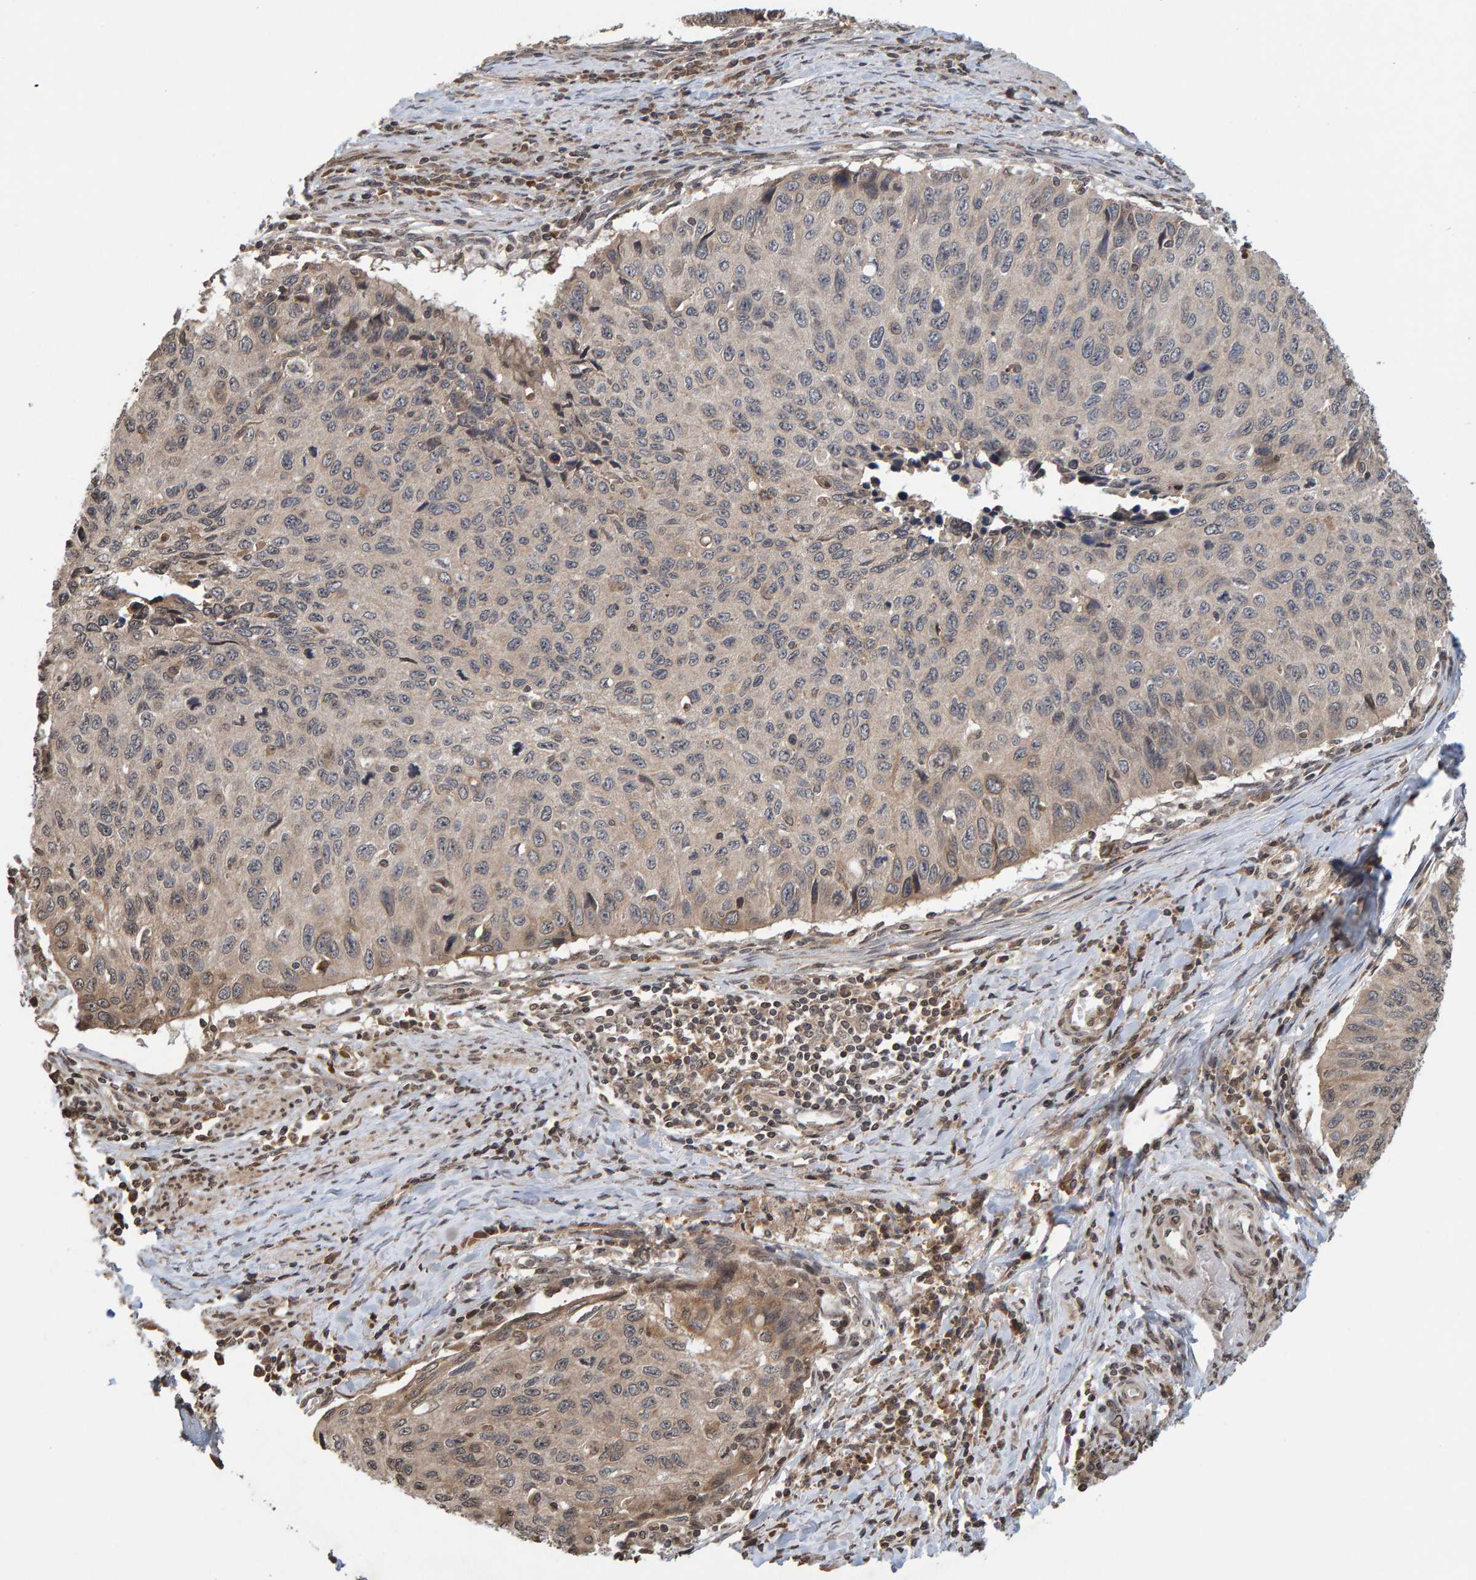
{"staining": {"intensity": "weak", "quantity": ">75%", "location": "cytoplasmic/membranous"}, "tissue": "cervical cancer", "cell_type": "Tumor cells", "image_type": "cancer", "snomed": [{"axis": "morphology", "description": "Squamous cell carcinoma, NOS"}, {"axis": "topography", "description": "Cervix"}], "caption": "Protein staining of cervical squamous cell carcinoma tissue exhibits weak cytoplasmic/membranous expression in about >75% of tumor cells. The protein is shown in brown color, while the nuclei are stained blue.", "gene": "GAB2", "patient": {"sex": "female", "age": 53}}